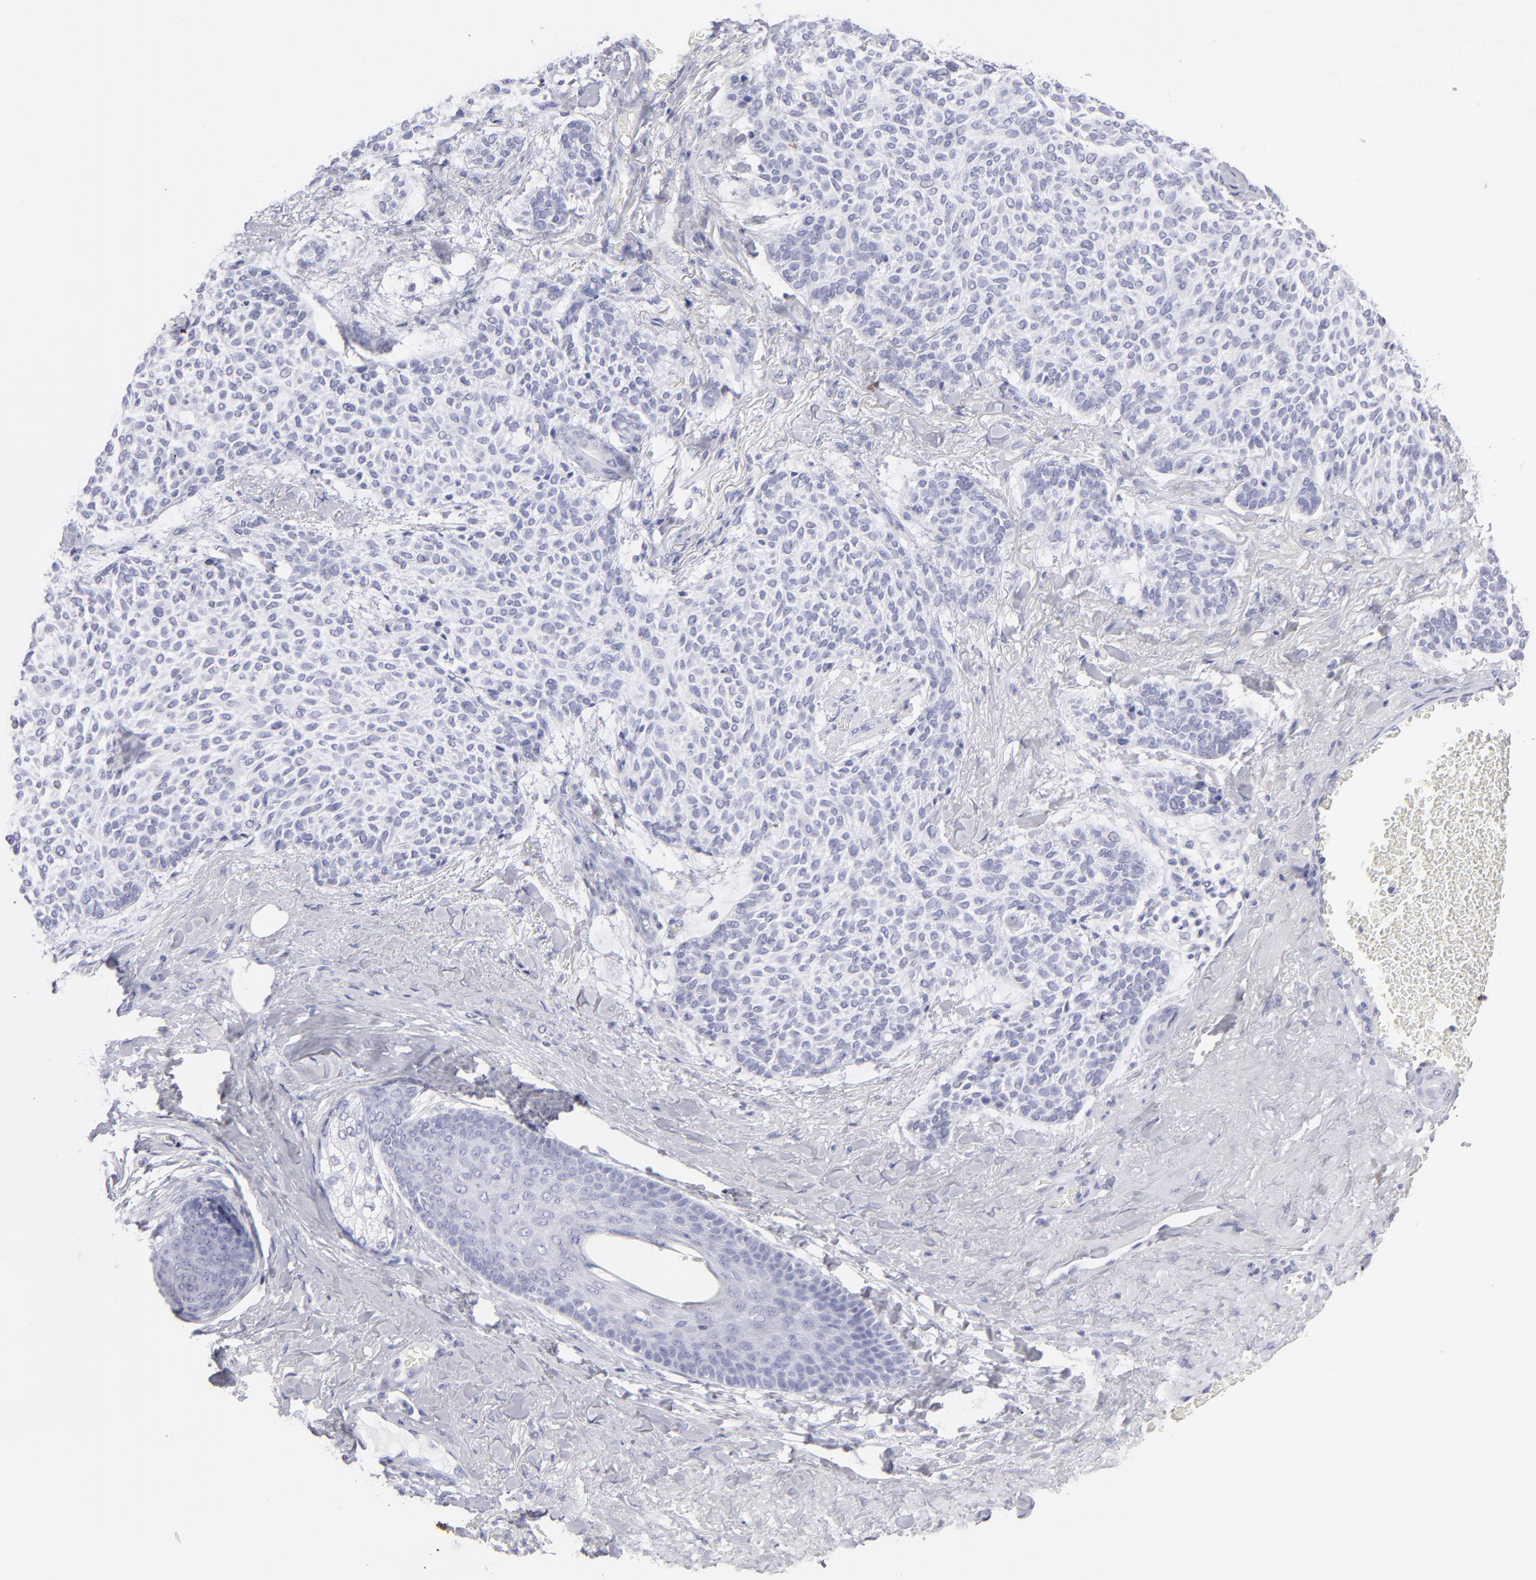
{"staining": {"intensity": "negative", "quantity": "none", "location": "none"}, "tissue": "skin cancer", "cell_type": "Tumor cells", "image_type": "cancer", "snomed": [{"axis": "morphology", "description": "Normal tissue, NOS"}, {"axis": "morphology", "description": "Basal cell carcinoma"}, {"axis": "topography", "description": "Skin"}], "caption": "The photomicrograph exhibits no staining of tumor cells in skin cancer. The staining was performed using DAB (3,3'-diaminobenzidine) to visualize the protein expression in brown, while the nuclei were stained in blue with hematoxylin (Magnification: 20x).", "gene": "ALDOB", "patient": {"sex": "female", "age": 70}}